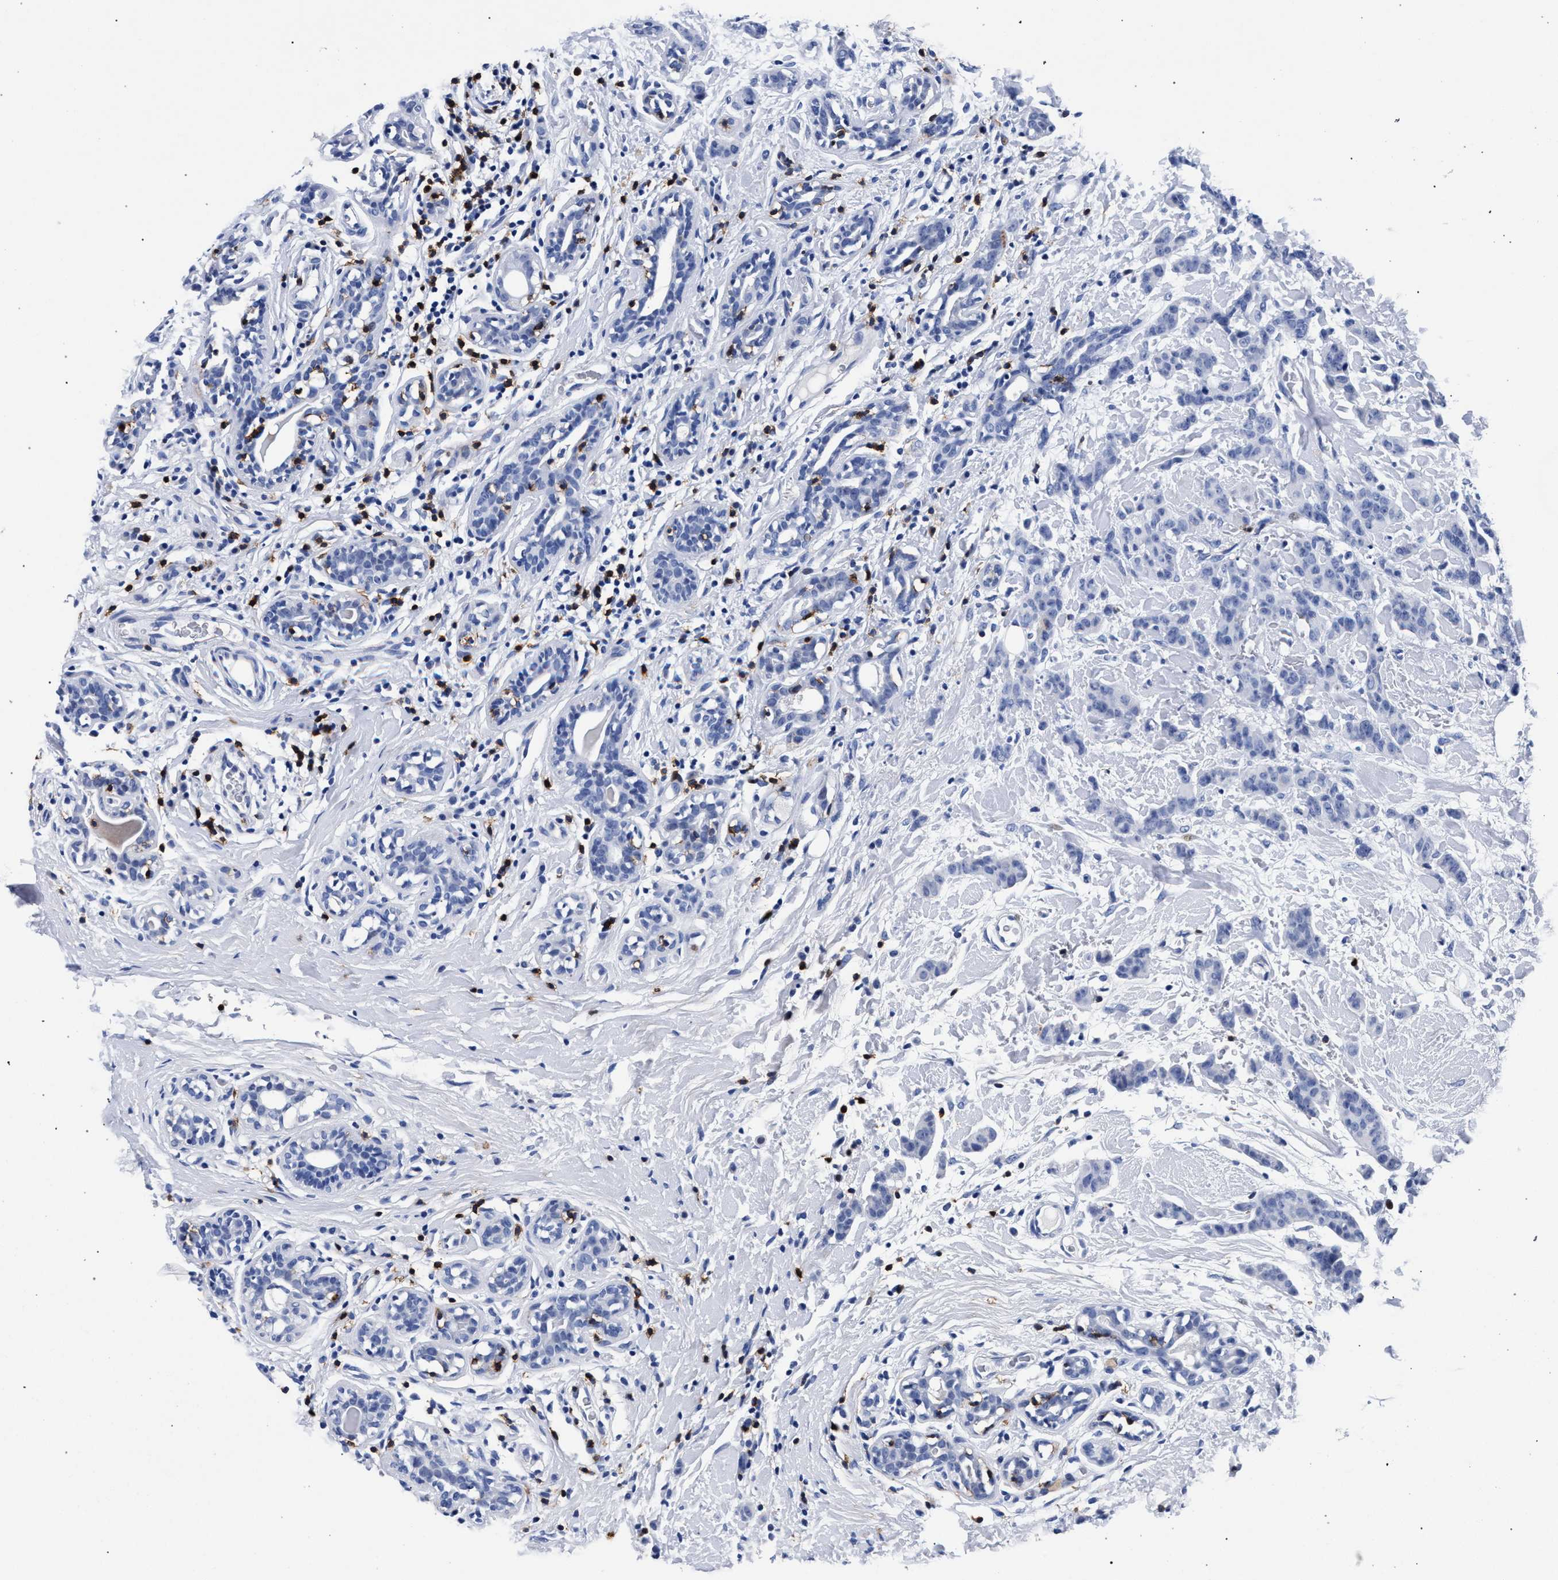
{"staining": {"intensity": "negative", "quantity": "none", "location": "none"}, "tissue": "breast cancer", "cell_type": "Tumor cells", "image_type": "cancer", "snomed": [{"axis": "morphology", "description": "Normal tissue, NOS"}, {"axis": "morphology", "description": "Duct carcinoma"}, {"axis": "topography", "description": "Breast"}], "caption": "Histopathology image shows no protein staining in tumor cells of invasive ductal carcinoma (breast) tissue.", "gene": "KLRK1", "patient": {"sex": "female", "age": 40}}